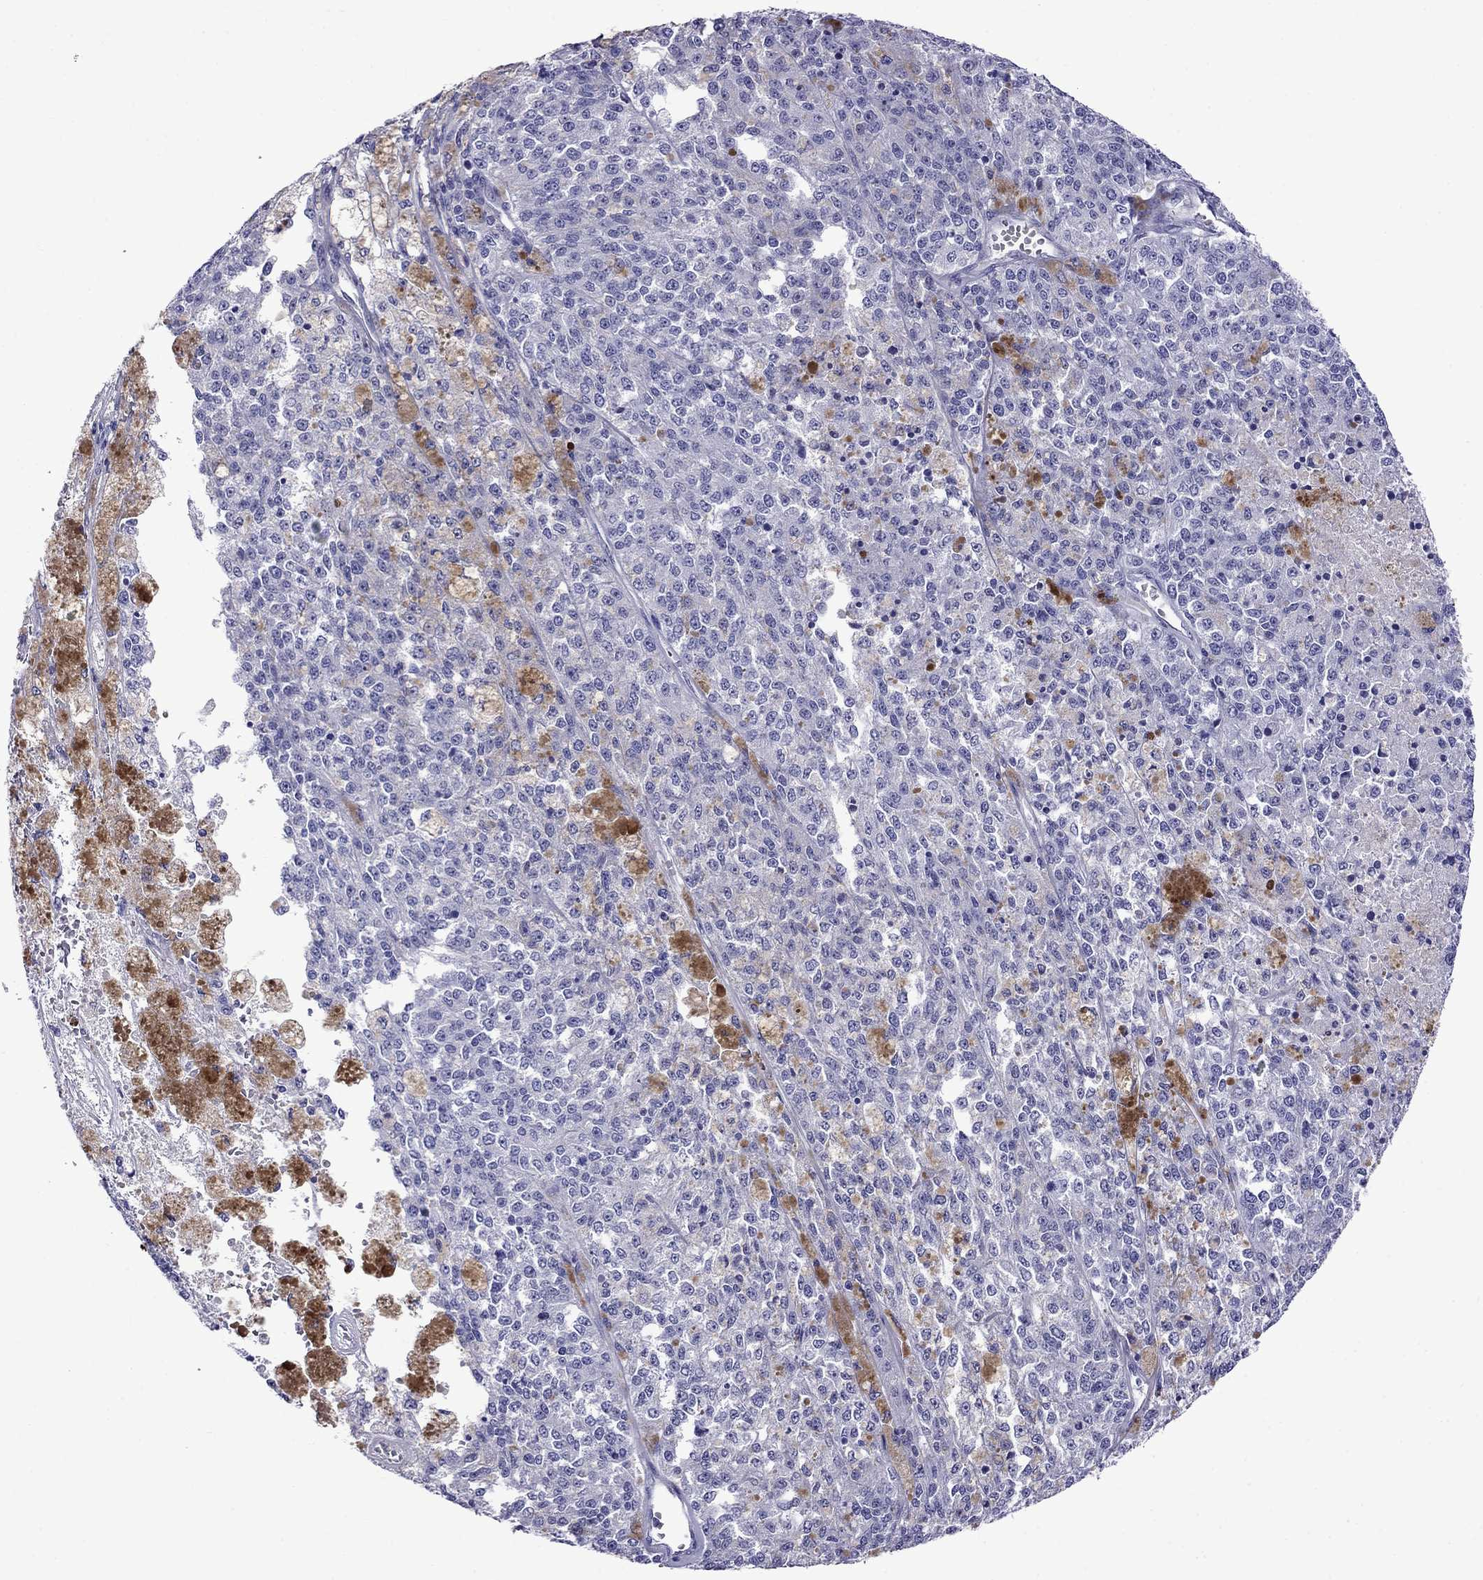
{"staining": {"intensity": "negative", "quantity": "none", "location": "none"}, "tissue": "melanoma", "cell_type": "Tumor cells", "image_type": "cancer", "snomed": [{"axis": "morphology", "description": "Malignant melanoma, Metastatic site"}, {"axis": "topography", "description": "Lymph node"}], "caption": "The histopathology image displays no significant positivity in tumor cells of melanoma. (DAB immunohistochemistry, high magnification).", "gene": "SCG2", "patient": {"sex": "female", "age": 64}}